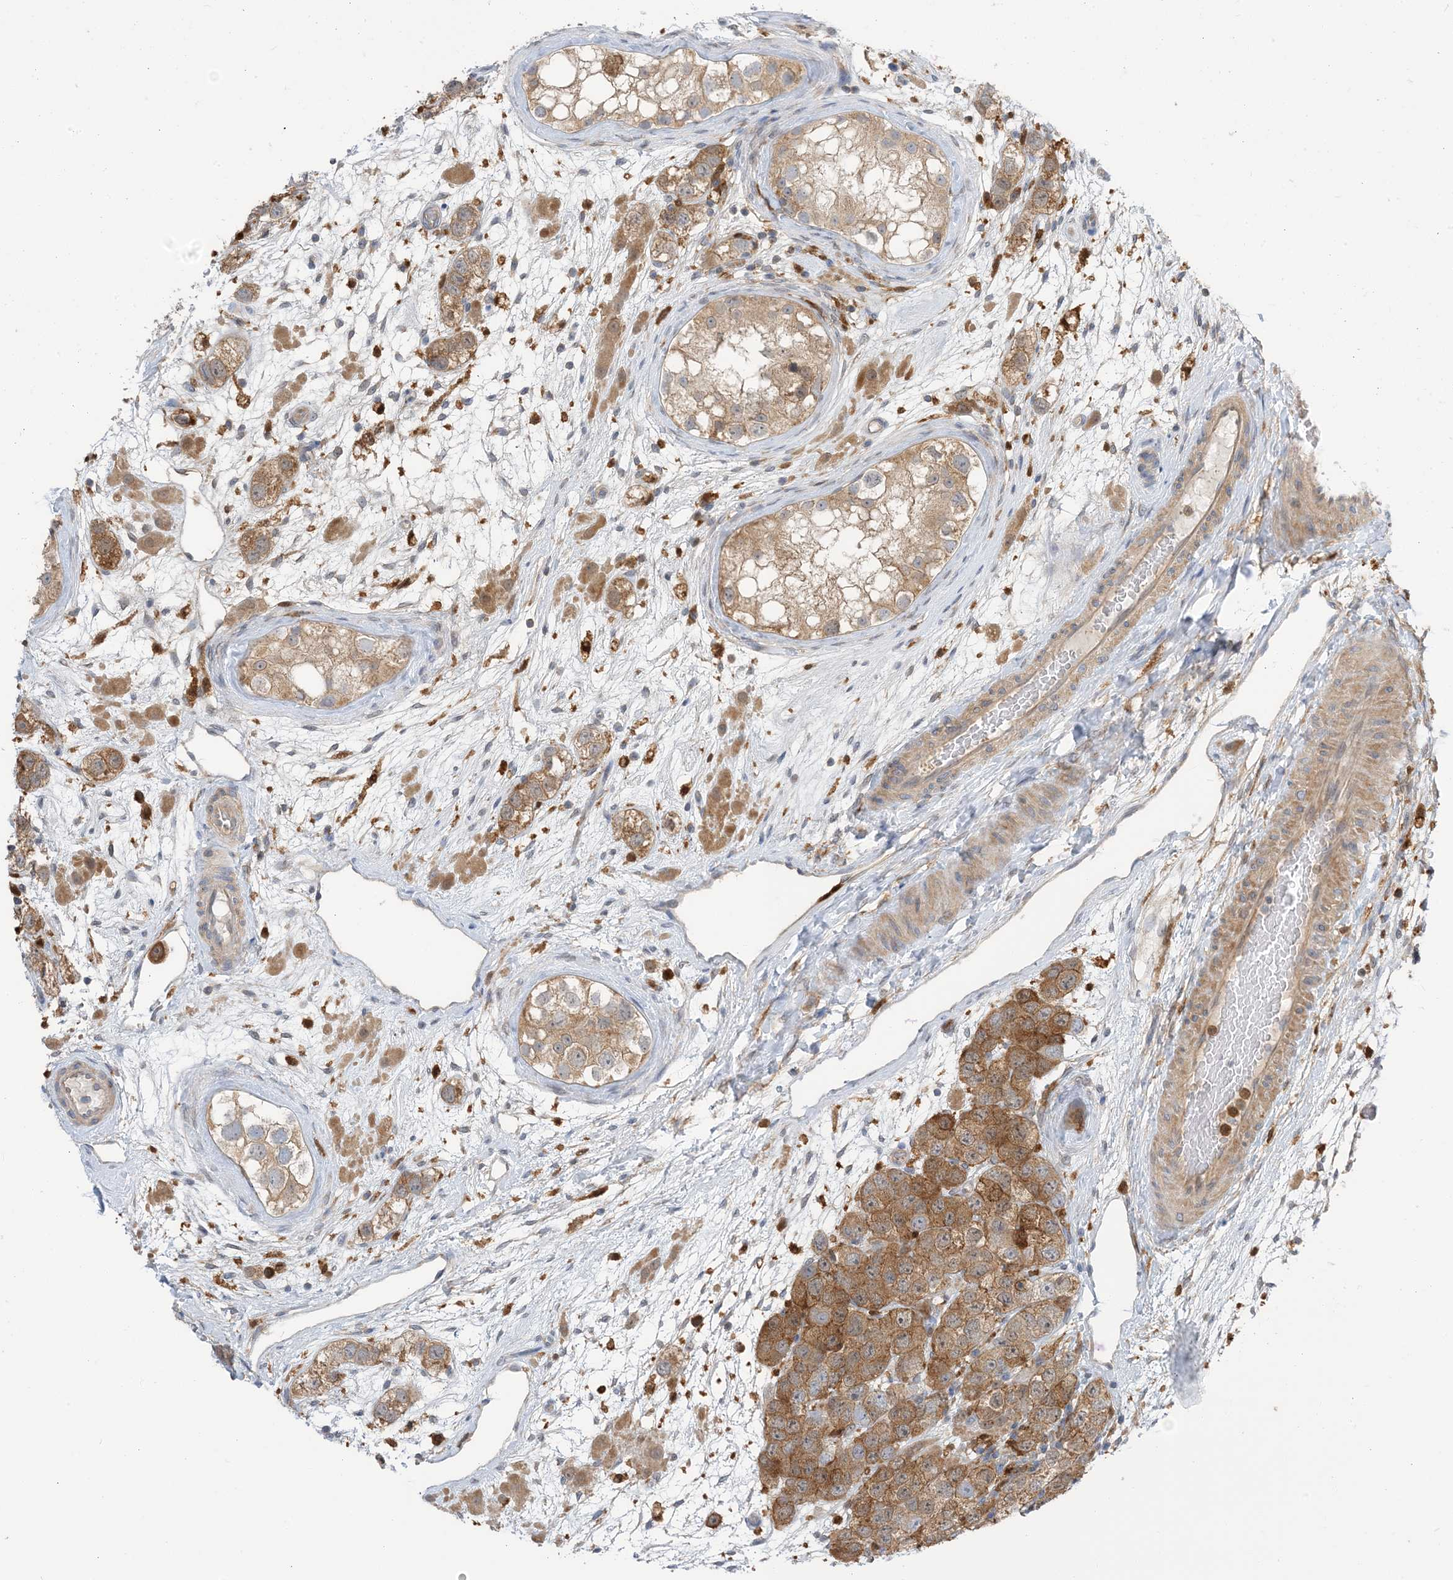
{"staining": {"intensity": "moderate", "quantity": ">75%", "location": "cytoplasmic/membranous"}, "tissue": "testis cancer", "cell_type": "Tumor cells", "image_type": "cancer", "snomed": [{"axis": "morphology", "description": "Seminoma, NOS"}, {"axis": "topography", "description": "Testis"}], "caption": "This image demonstrates testis cancer (seminoma) stained with immunohistochemistry (IHC) to label a protein in brown. The cytoplasmic/membranous of tumor cells show moderate positivity for the protein. Nuclei are counter-stained blue.", "gene": "NAGK", "patient": {"sex": "male", "age": 28}}